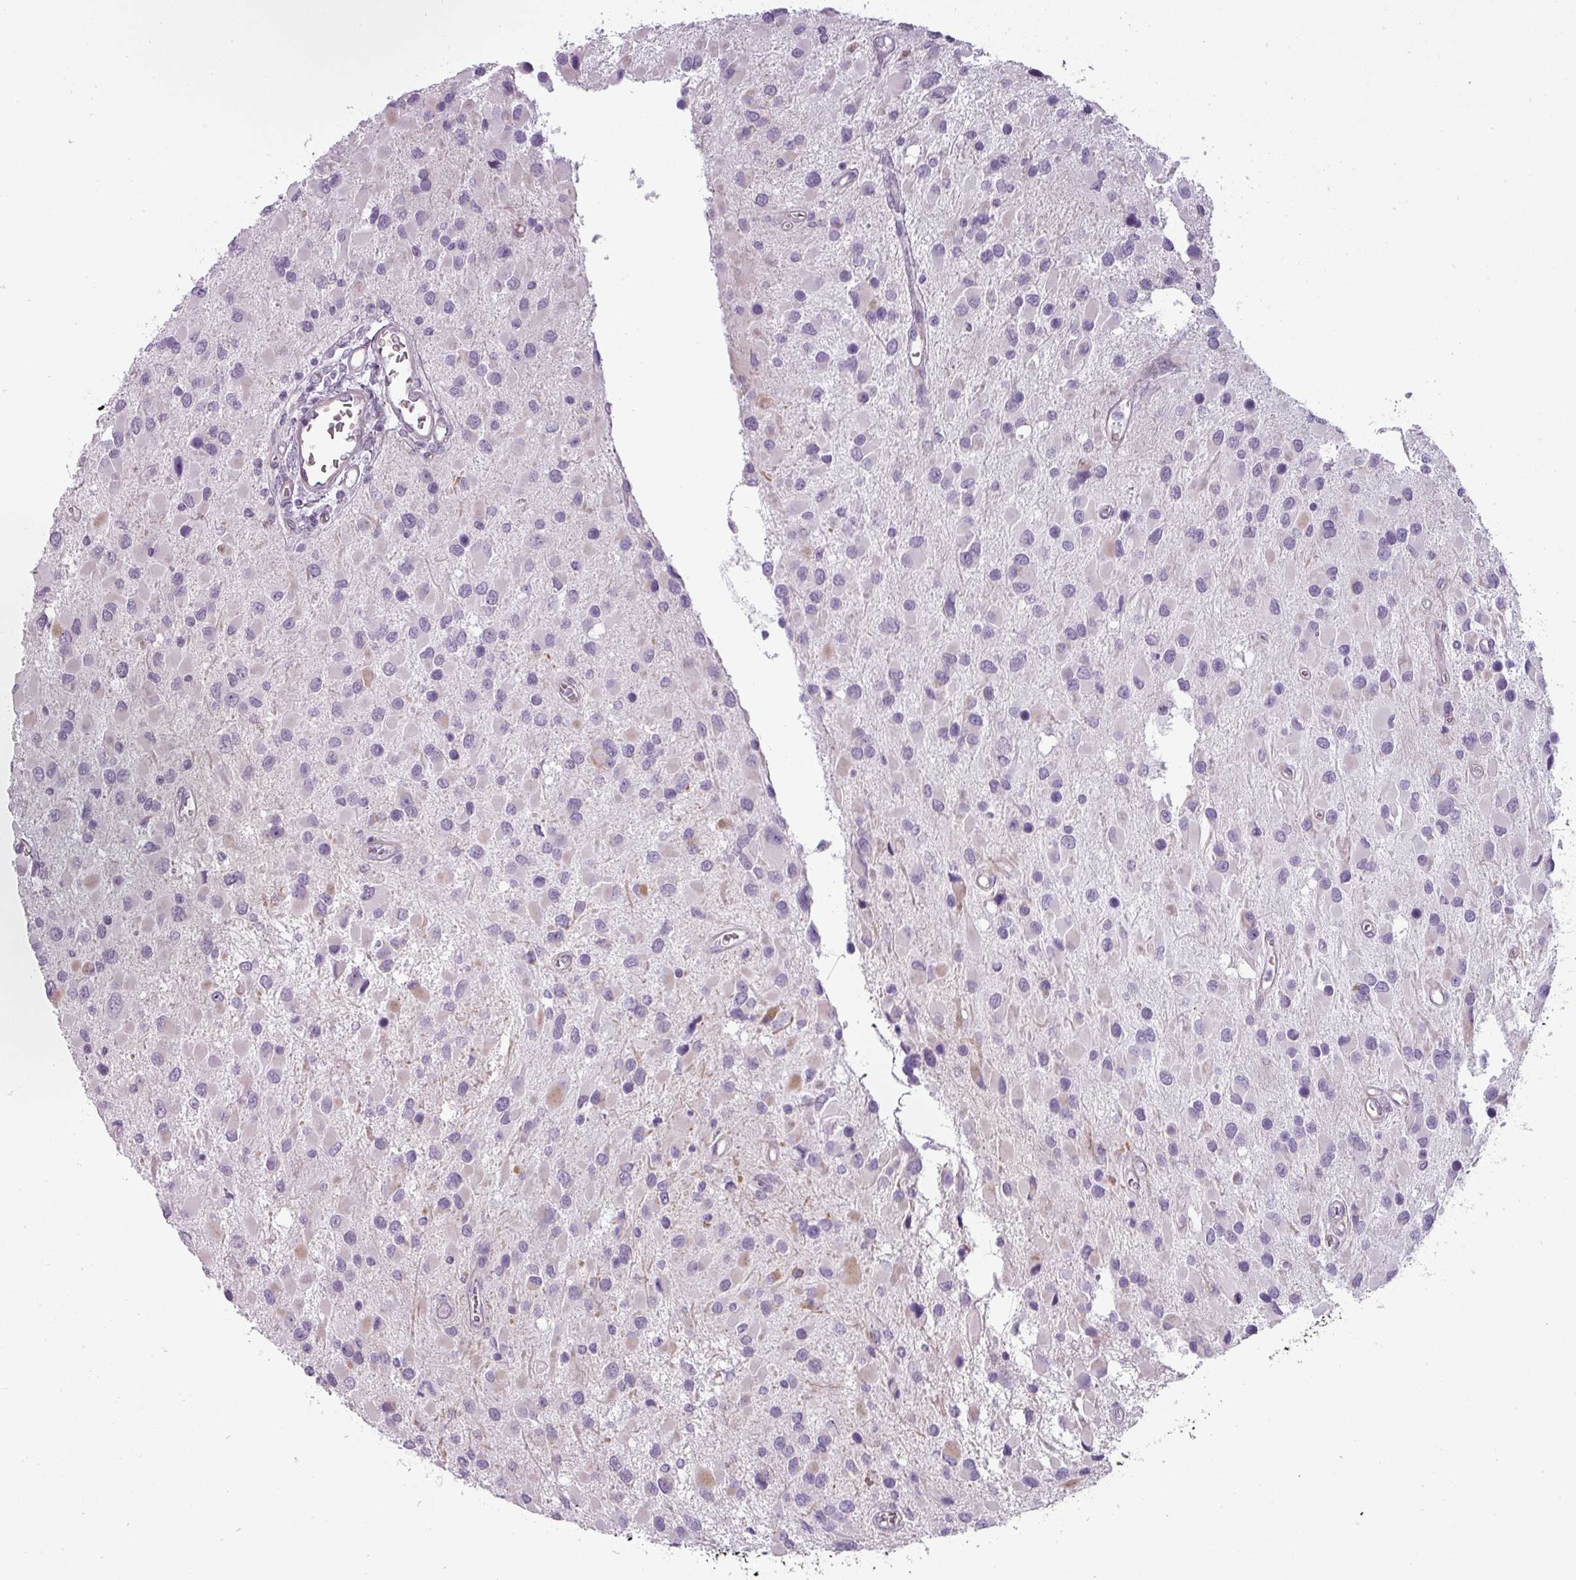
{"staining": {"intensity": "negative", "quantity": "none", "location": "none"}, "tissue": "glioma", "cell_type": "Tumor cells", "image_type": "cancer", "snomed": [{"axis": "morphology", "description": "Glioma, malignant, High grade"}, {"axis": "topography", "description": "Brain"}], "caption": "The histopathology image shows no significant positivity in tumor cells of malignant high-grade glioma. Brightfield microscopy of immunohistochemistry (IHC) stained with DAB (3,3'-diaminobenzidine) (brown) and hematoxylin (blue), captured at high magnification.", "gene": "CHRDL1", "patient": {"sex": "male", "age": 53}}